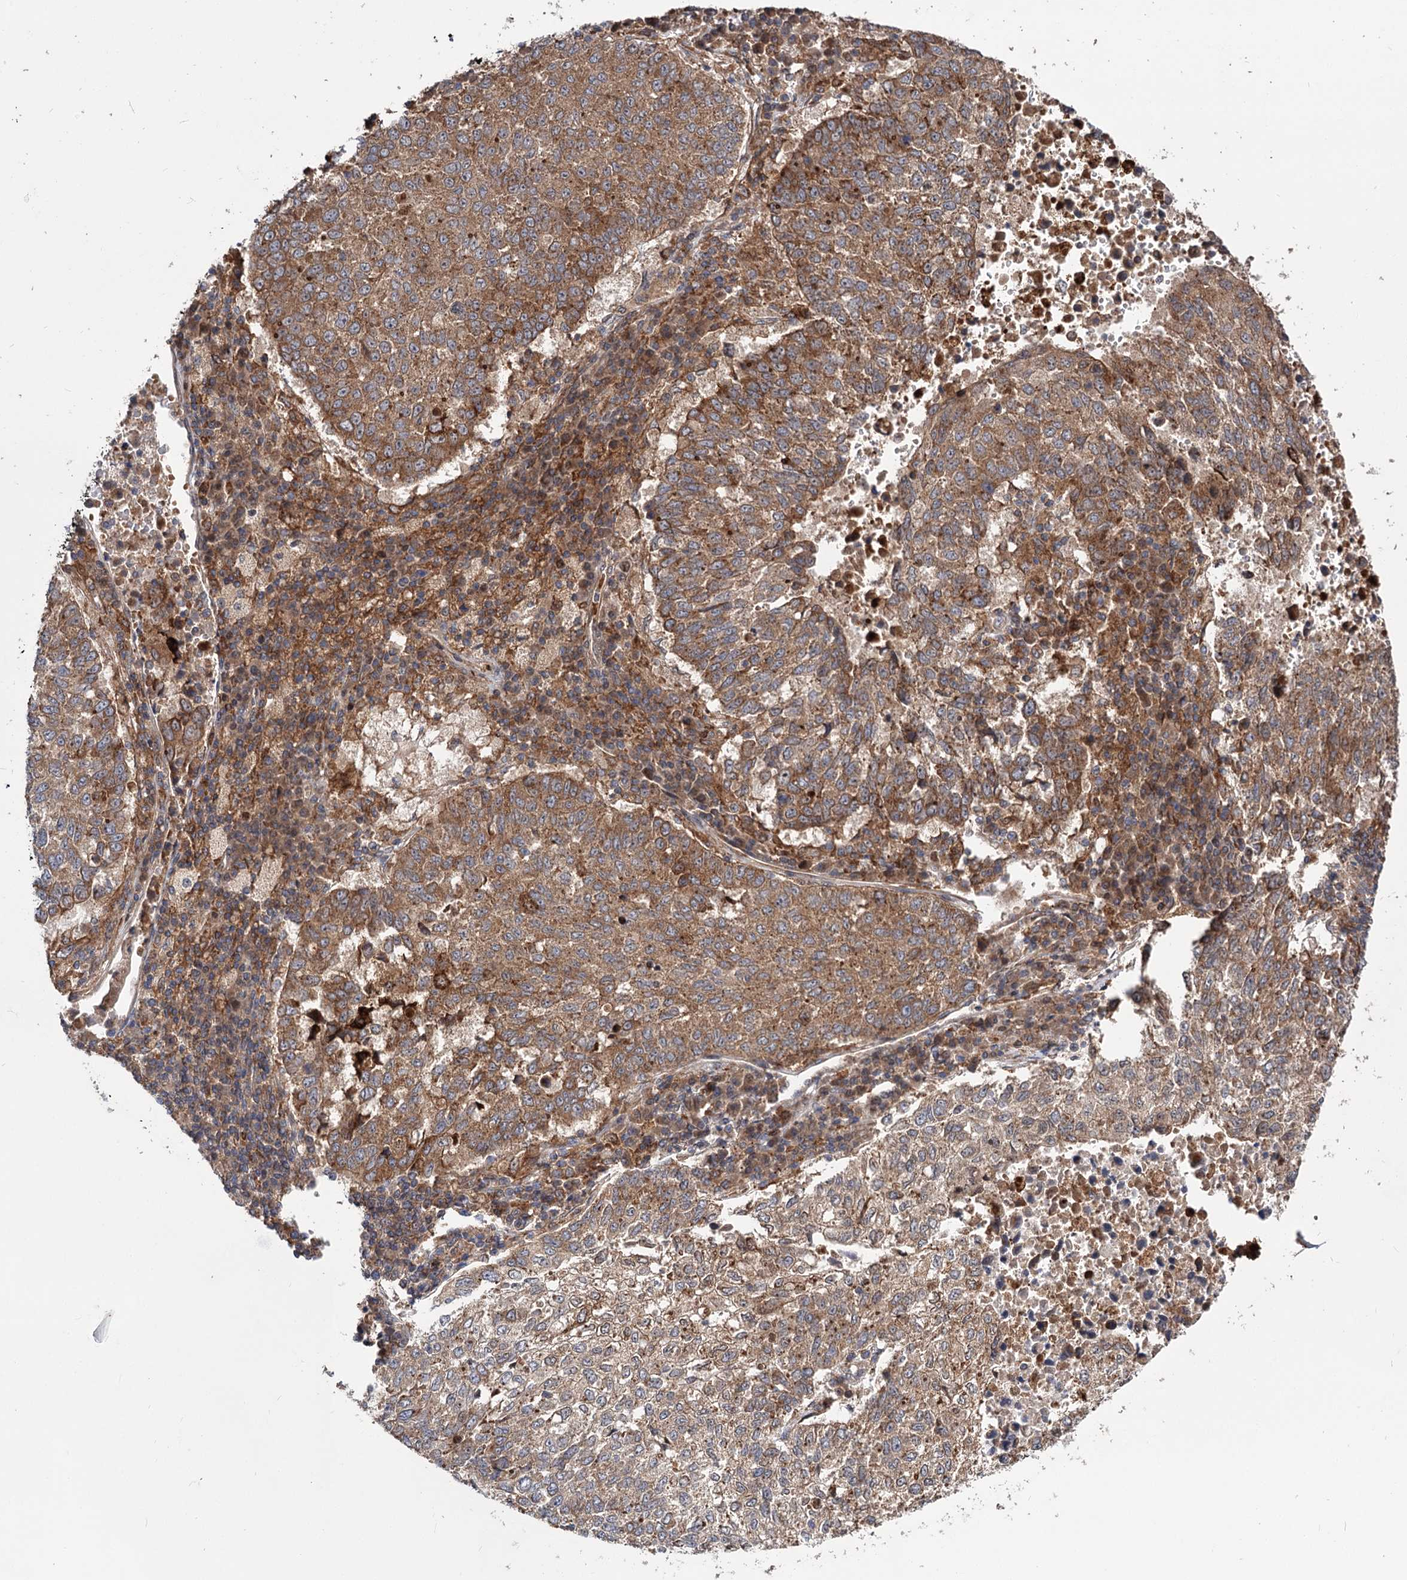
{"staining": {"intensity": "moderate", "quantity": ">75%", "location": "cytoplasmic/membranous"}, "tissue": "lung cancer", "cell_type": "Tumor cells", "image_type": "cancer", "snomed": [{"axis": "morphology", "description": "Squamous cell carcinoma, NOS"}, {"axis": "topography", "description": "Lung"}], "caption": "Moderate cytoplasmic/membranous expression is appreciated in approximately >75% of tumor cells in lung cancer (squamous cell carcinoma). (DAB (3,3'-diaminobenzidine) IHC with brightfield microscopy, high magnification).", "gene": "RNF111", "patient": {"sex": "male", "age": 73}}